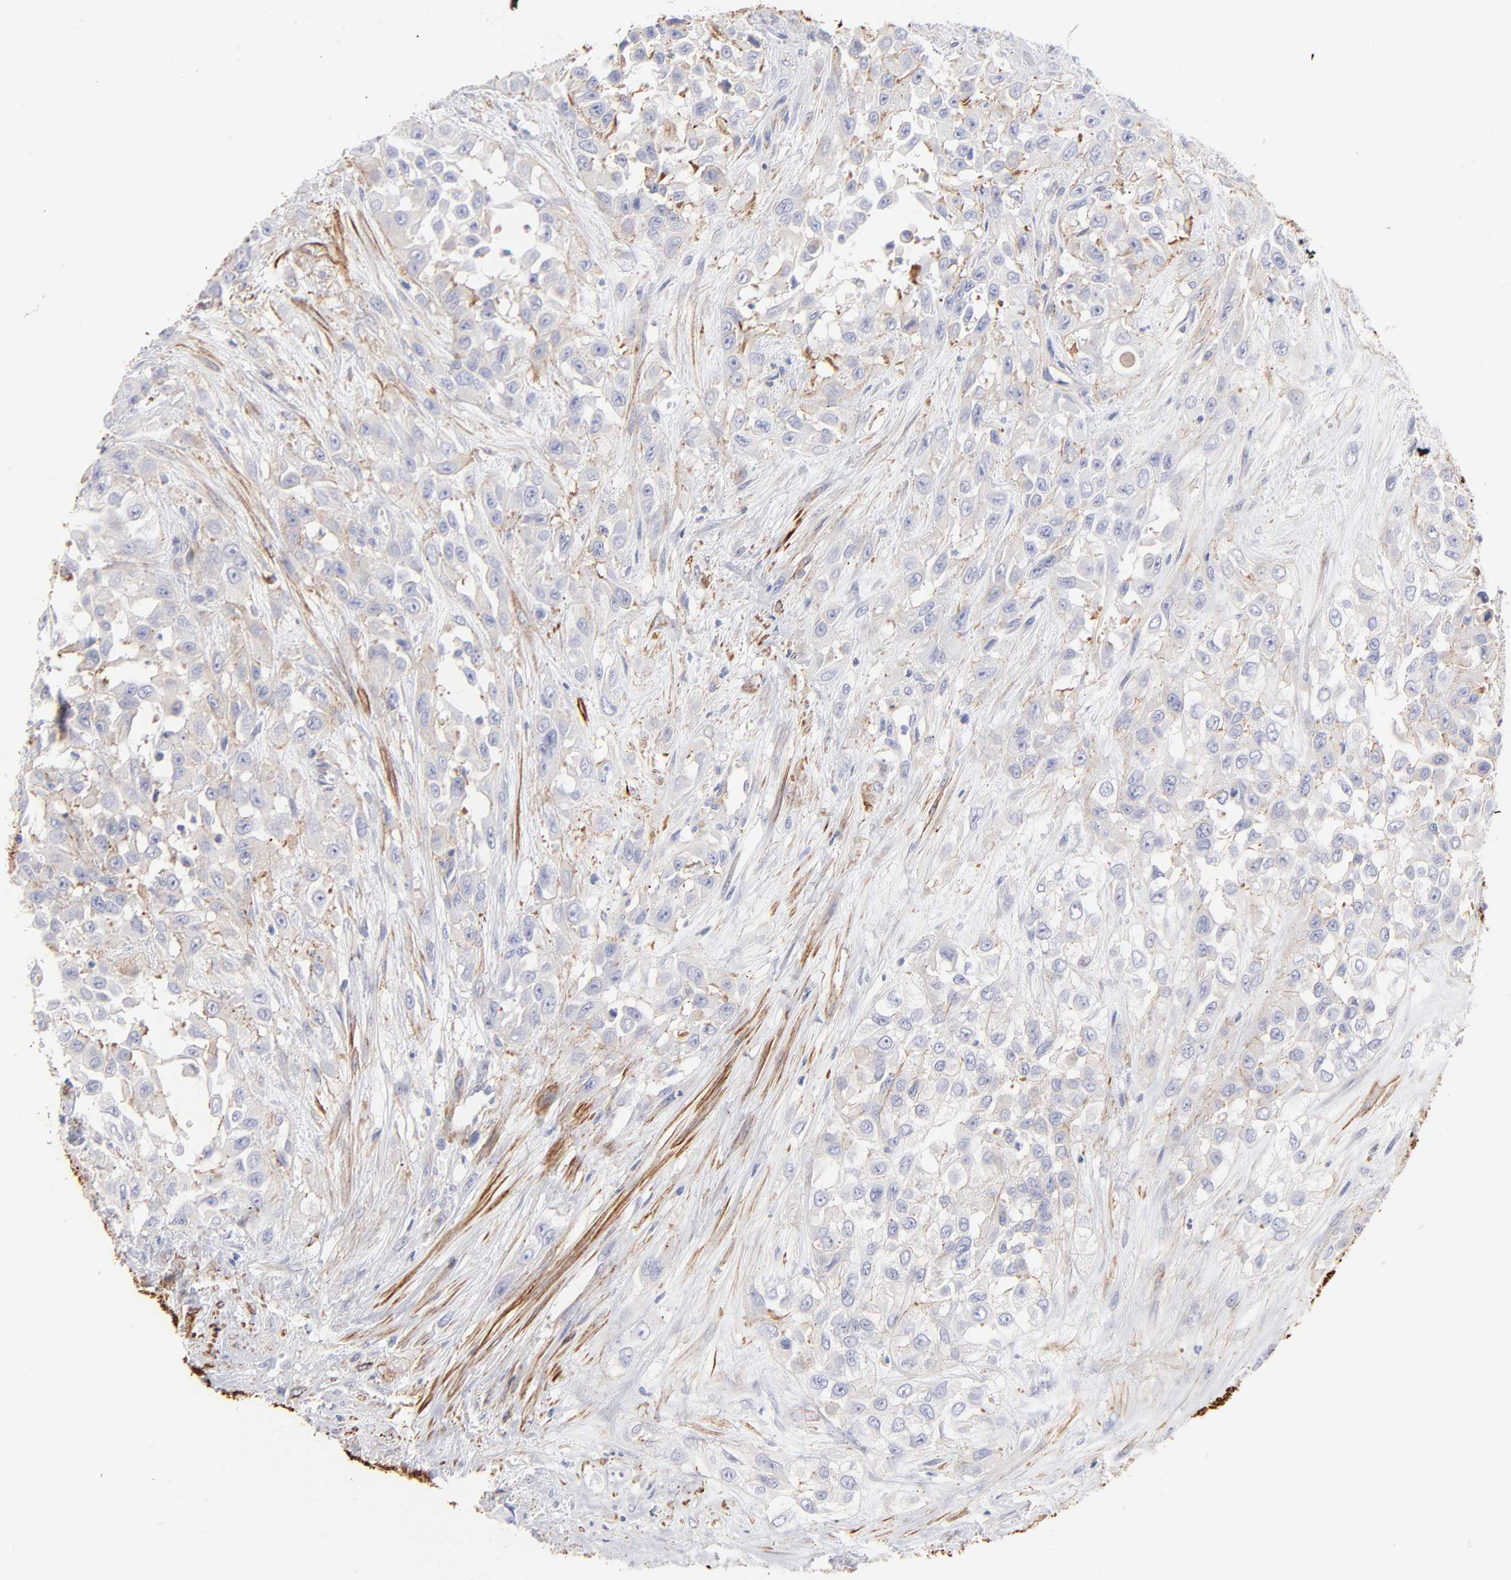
{"staining": {"intensity": "negative", "quantity": "none", "location": "none"}, "tissue": "urothelial cancer", "cell_type": "Tumor cells", "image_type": "cancer", "snomed": [{"axis": "morphology", "description": "Urothelial carcinoma, High grade"}, {"axis": "topography", "description": "Urinary bladder"}], "caption": "The immunohistochemistry (IHC) histopathology image has no significant expression in tumor cells of urothelial cancer tissue.", "gene": "ACTA2", "patient": {"sex": "male", "age": 57}}